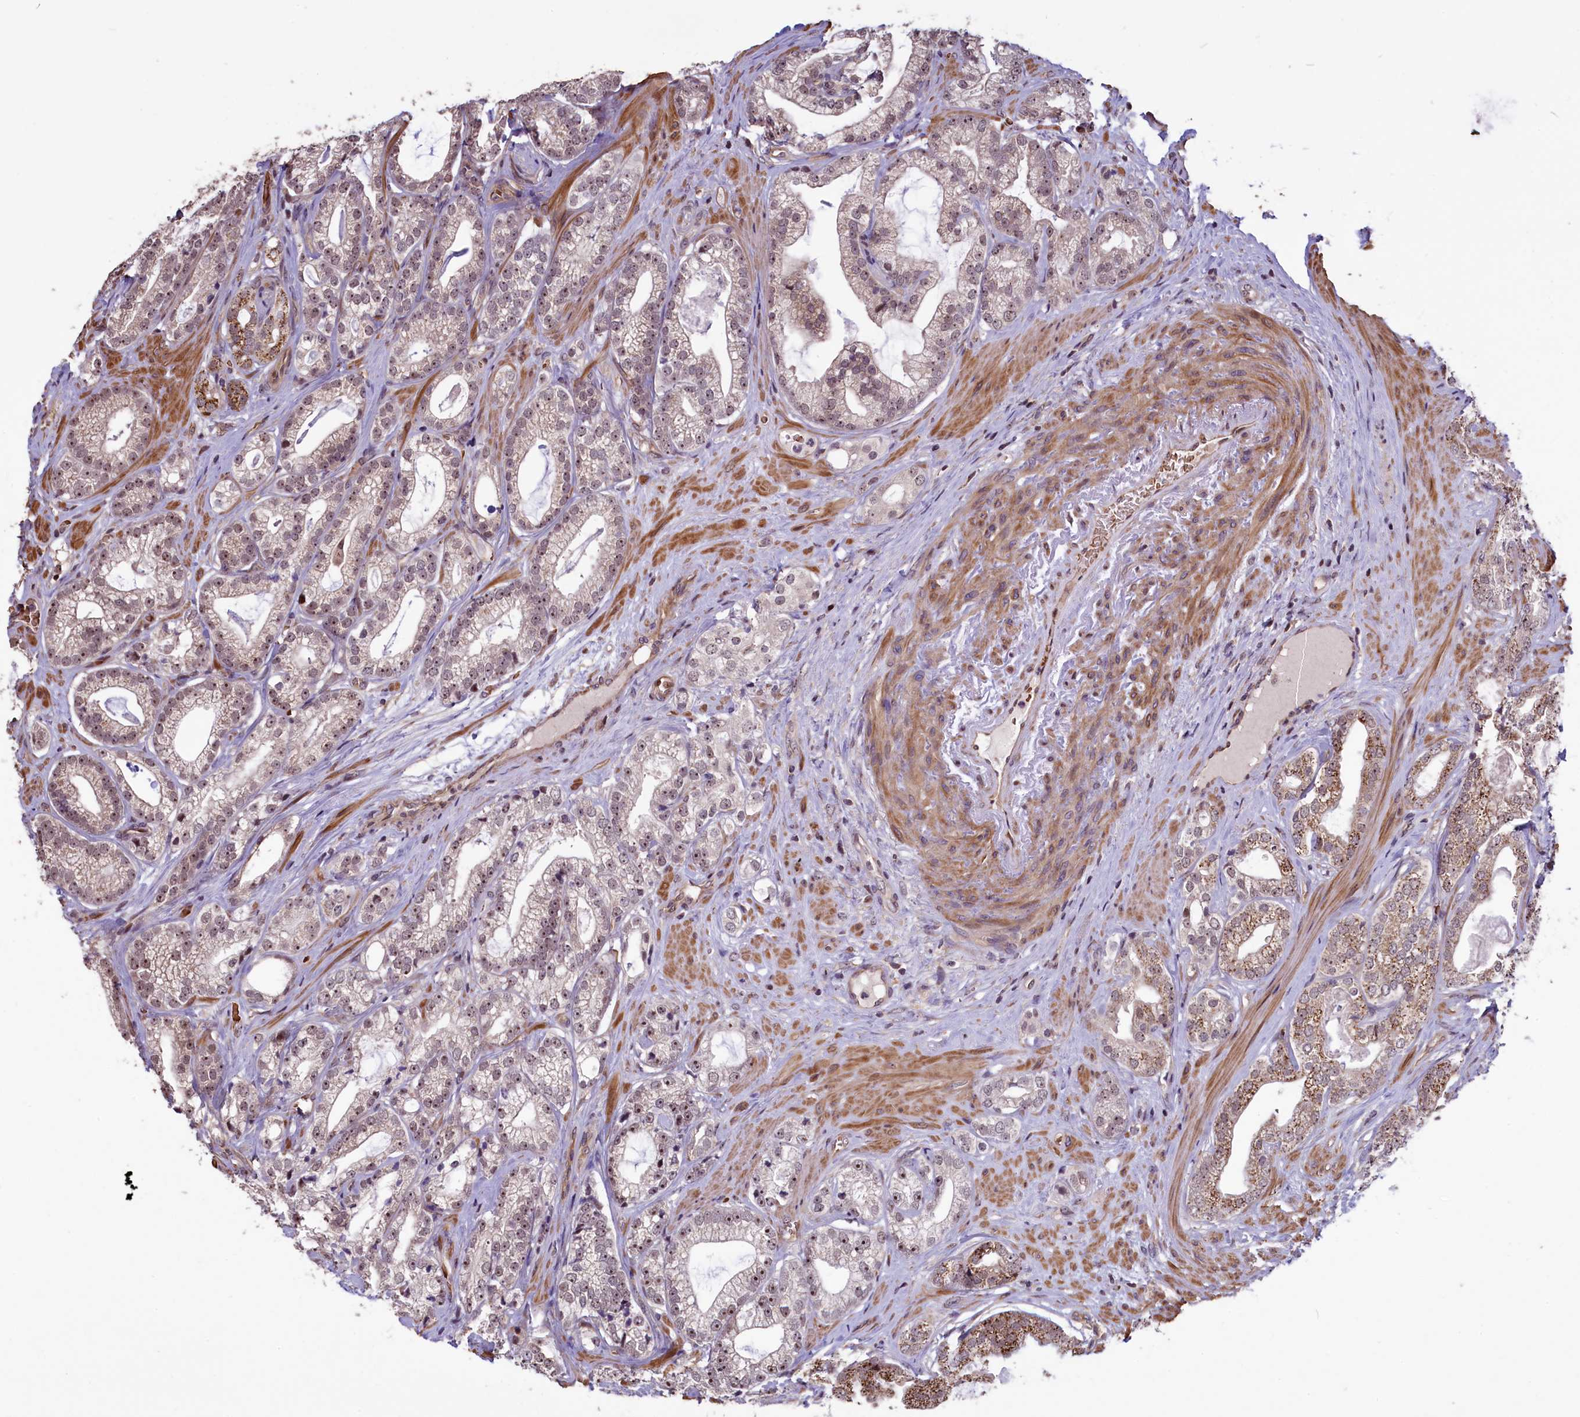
{"staining": {"intensity": "moderate", "quantity": "25%-75%", "location": "cytoplasmic/membranous,nuclear"}, "tissue": "prostate cancer", "cell_type": "Tumor cells", "image_type": "cancer", "snomed": [{"axis": "morphology", "description": "Adenocarcinoma, High grade"}, {"axis": "topography", "description": "Prostate"}], "caption": "High-power microscopy captured an IHC micrograph of high-grade adenocarcinoma (prostate), revealing moderate cytoplasmic/membranous and nuclear staining in approximately 25%-75% of tumor cells.", "gene": "SHFL", "patient": {"sex": "male", "age": 60}}